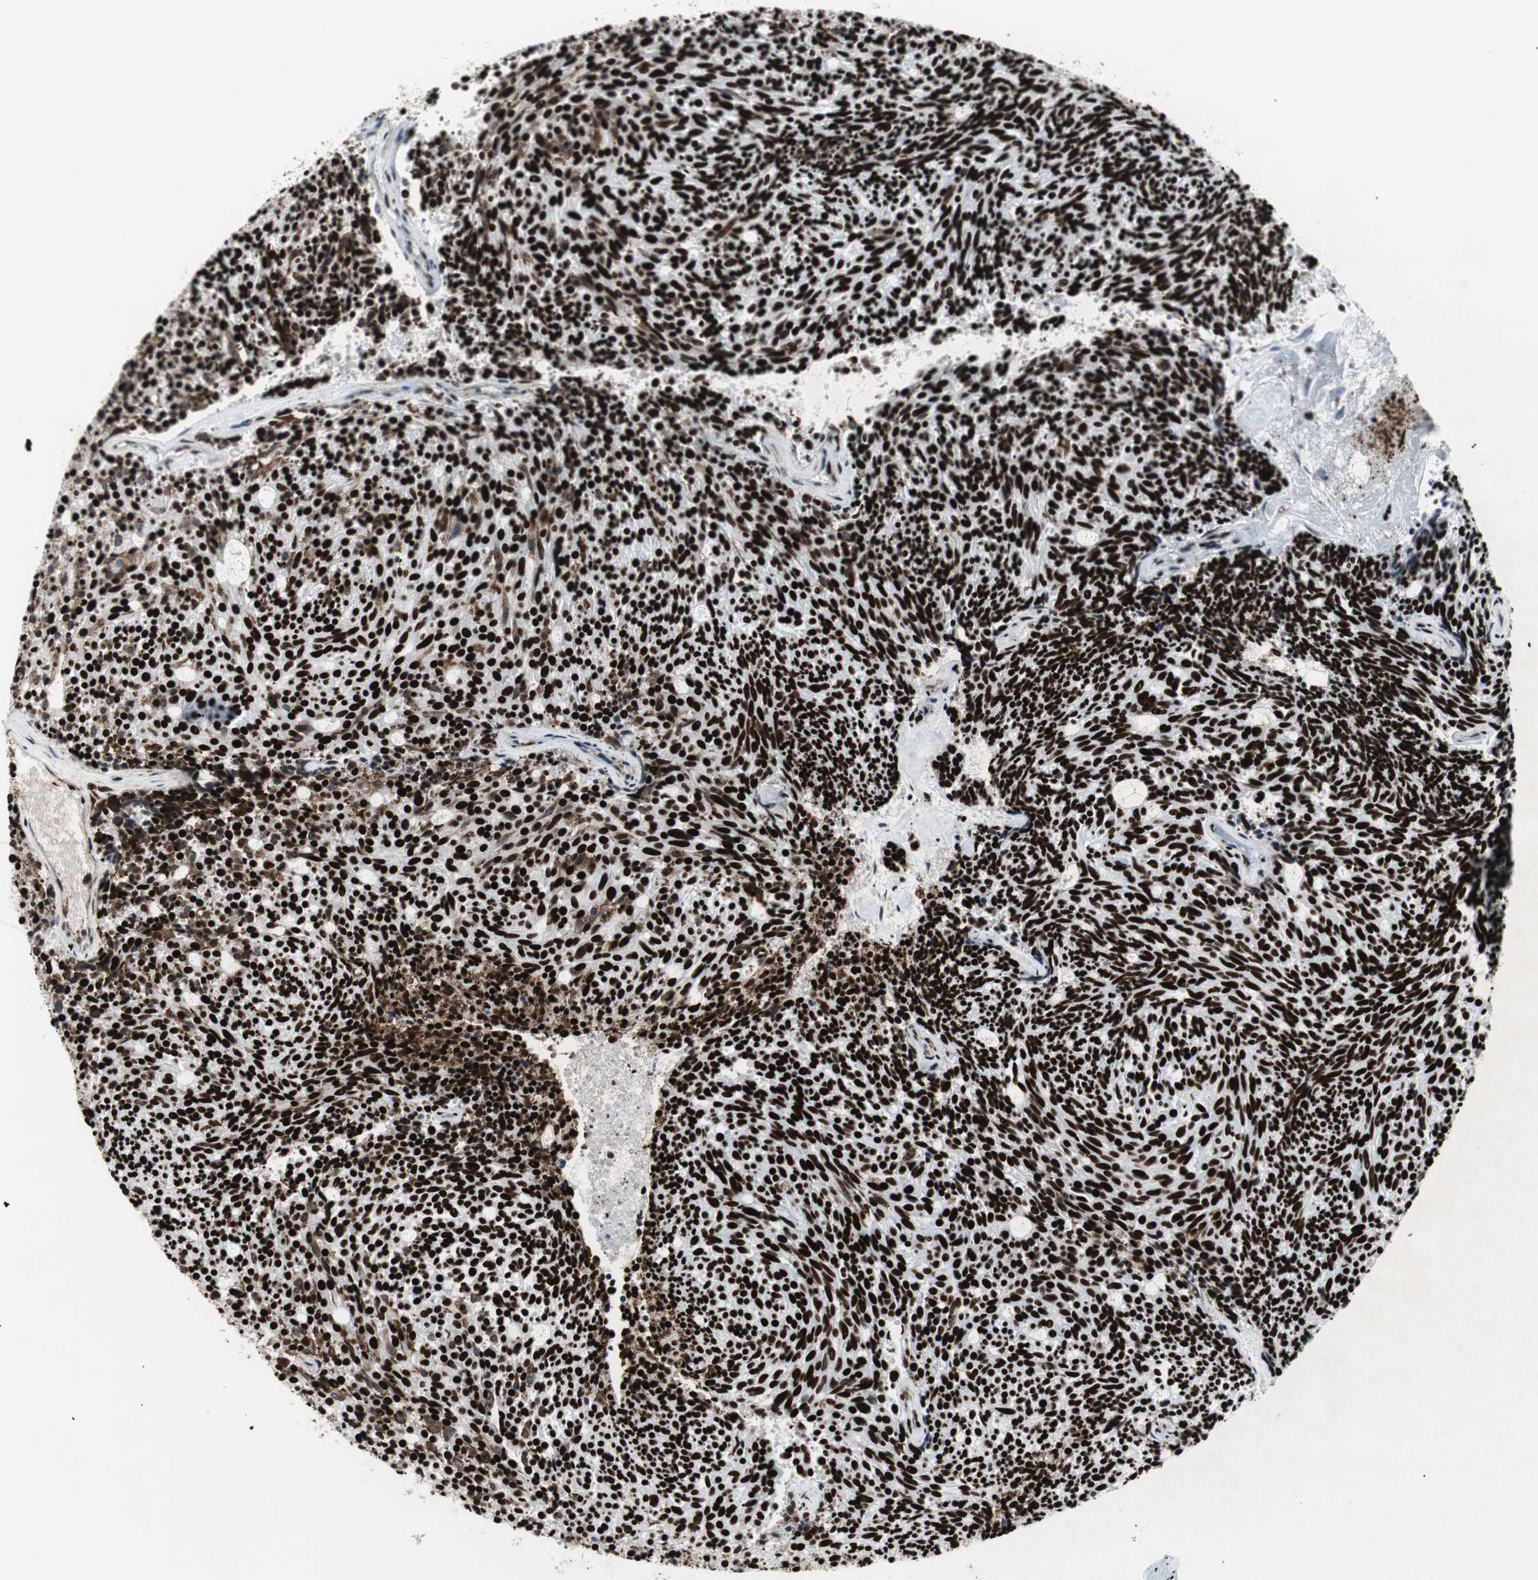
{"staining": {"intensity": "strong", "quantity": ">75%", "location": "nuclear"}, "tissue": "carcinoid", "cell_type": "Tumor cells", "image_type": "cancer", "snomed": [{"axis": "morphology", "description": "Carcinoid, malignant, NOS"}, {"axis": "topography", "description": "Pancreas"}], "caption": "The micrograph demonstrates a brown stain indicating the presence of a protein in the nuclear of tumor cells in carcinoid. Immunohistochemistry (ihc) stains the protein of interest in brown and the nuclei are stained blue.", "gene": "NCL", "patient": {"sex": "female", "age": 54}}